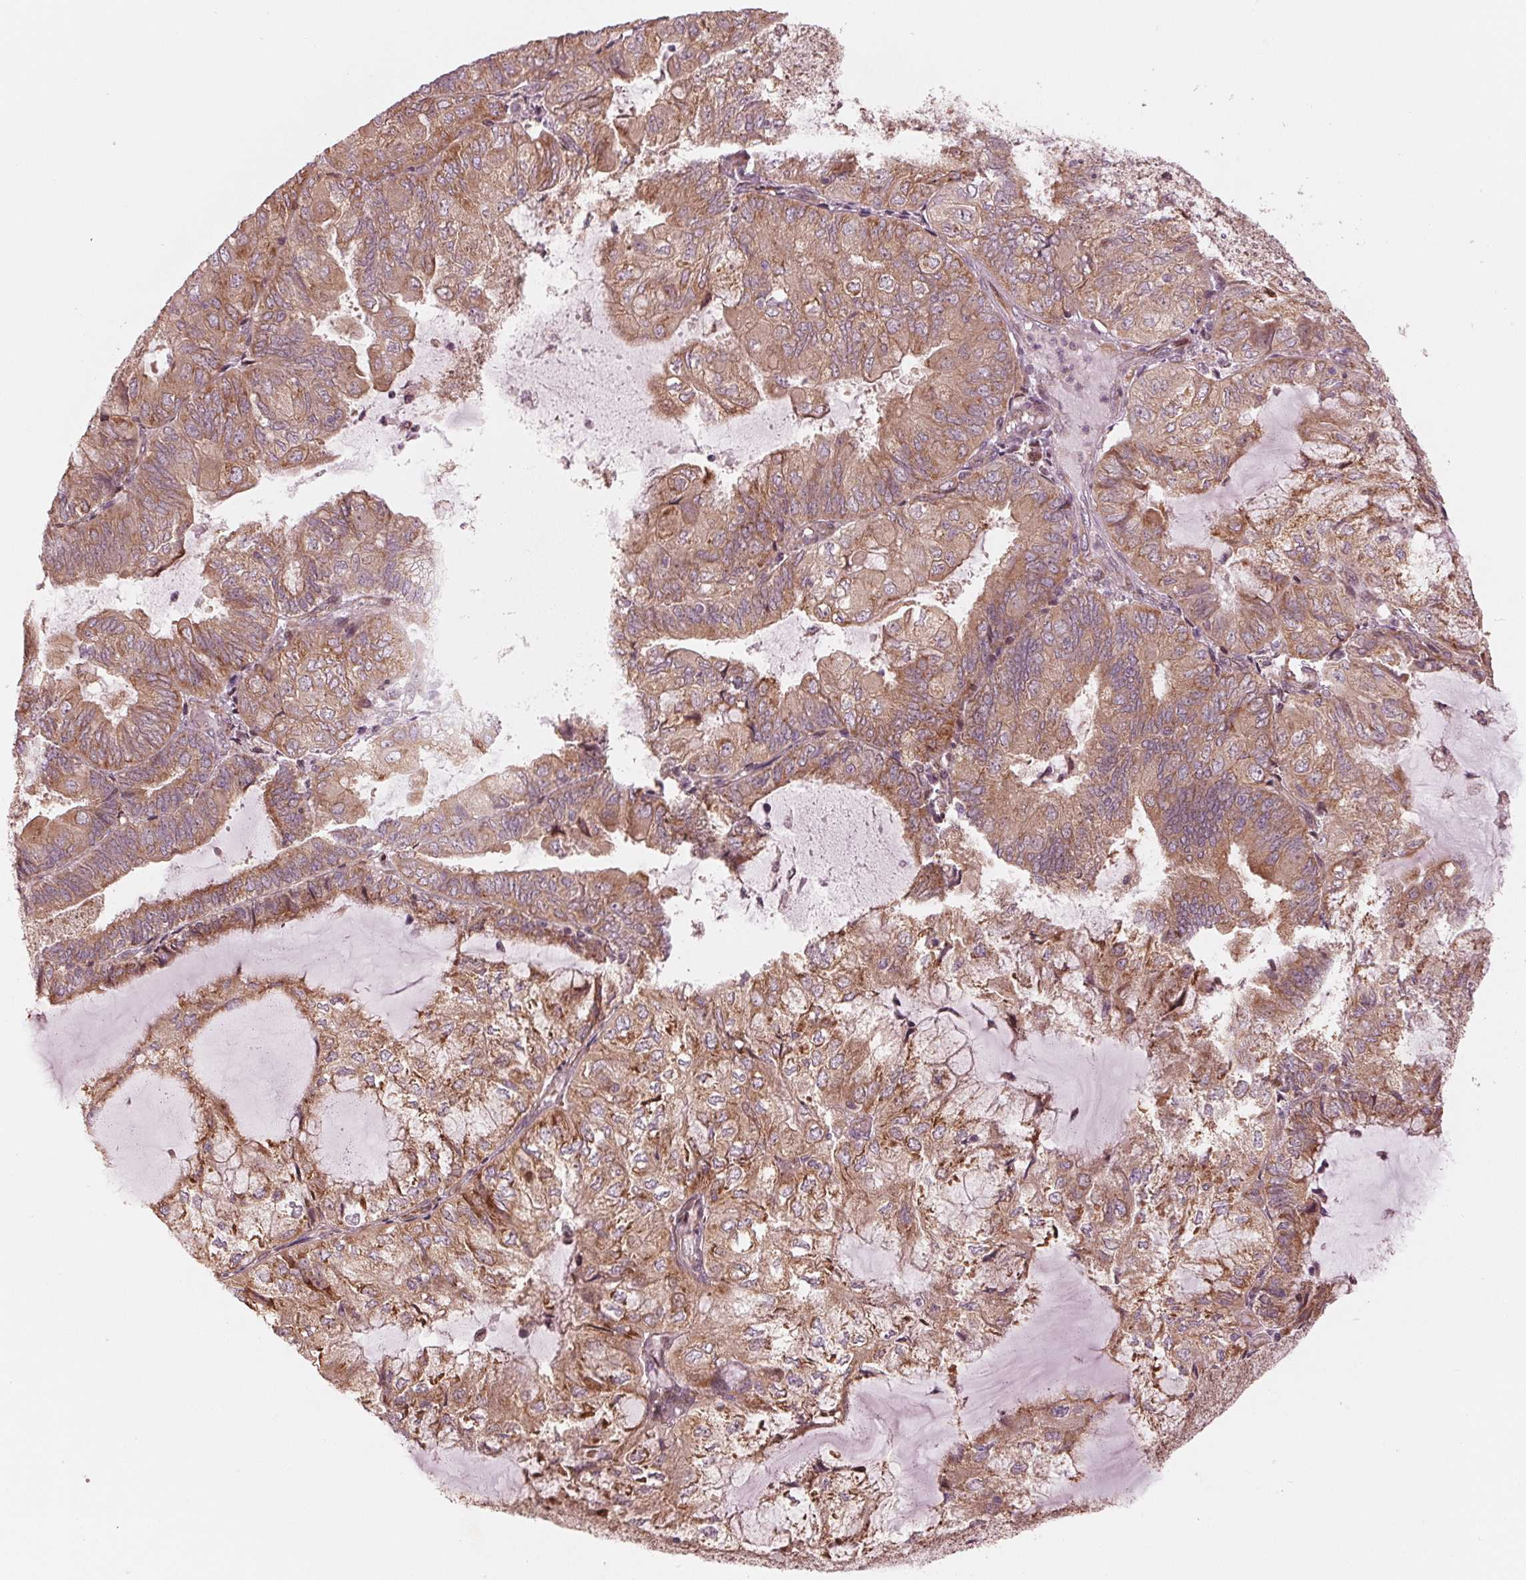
{"staining": {"intensity": "moderate", "quantity": ">75%", "location": "cytoplasmic/membranous"}, "tissue": "endometrial cancer", "cell_type": "Tumor cells", "image_type": "cancer", "snomed": [{"axis": "morphology", "description": "Adenocarcinoma, NOS"}, {"axis": "topography", "description": "Endometrium"}], "caption": "Immunohistochemical staining of human adenocarcinoma (endometrial) reveals medium levels of moderate cytoplasmic/membranous protein positivity in about >75% of tumor cells. Nuclei are stained in blue.", "gene": "CMIP", "patient": {"sex": "female", "age": 81}}